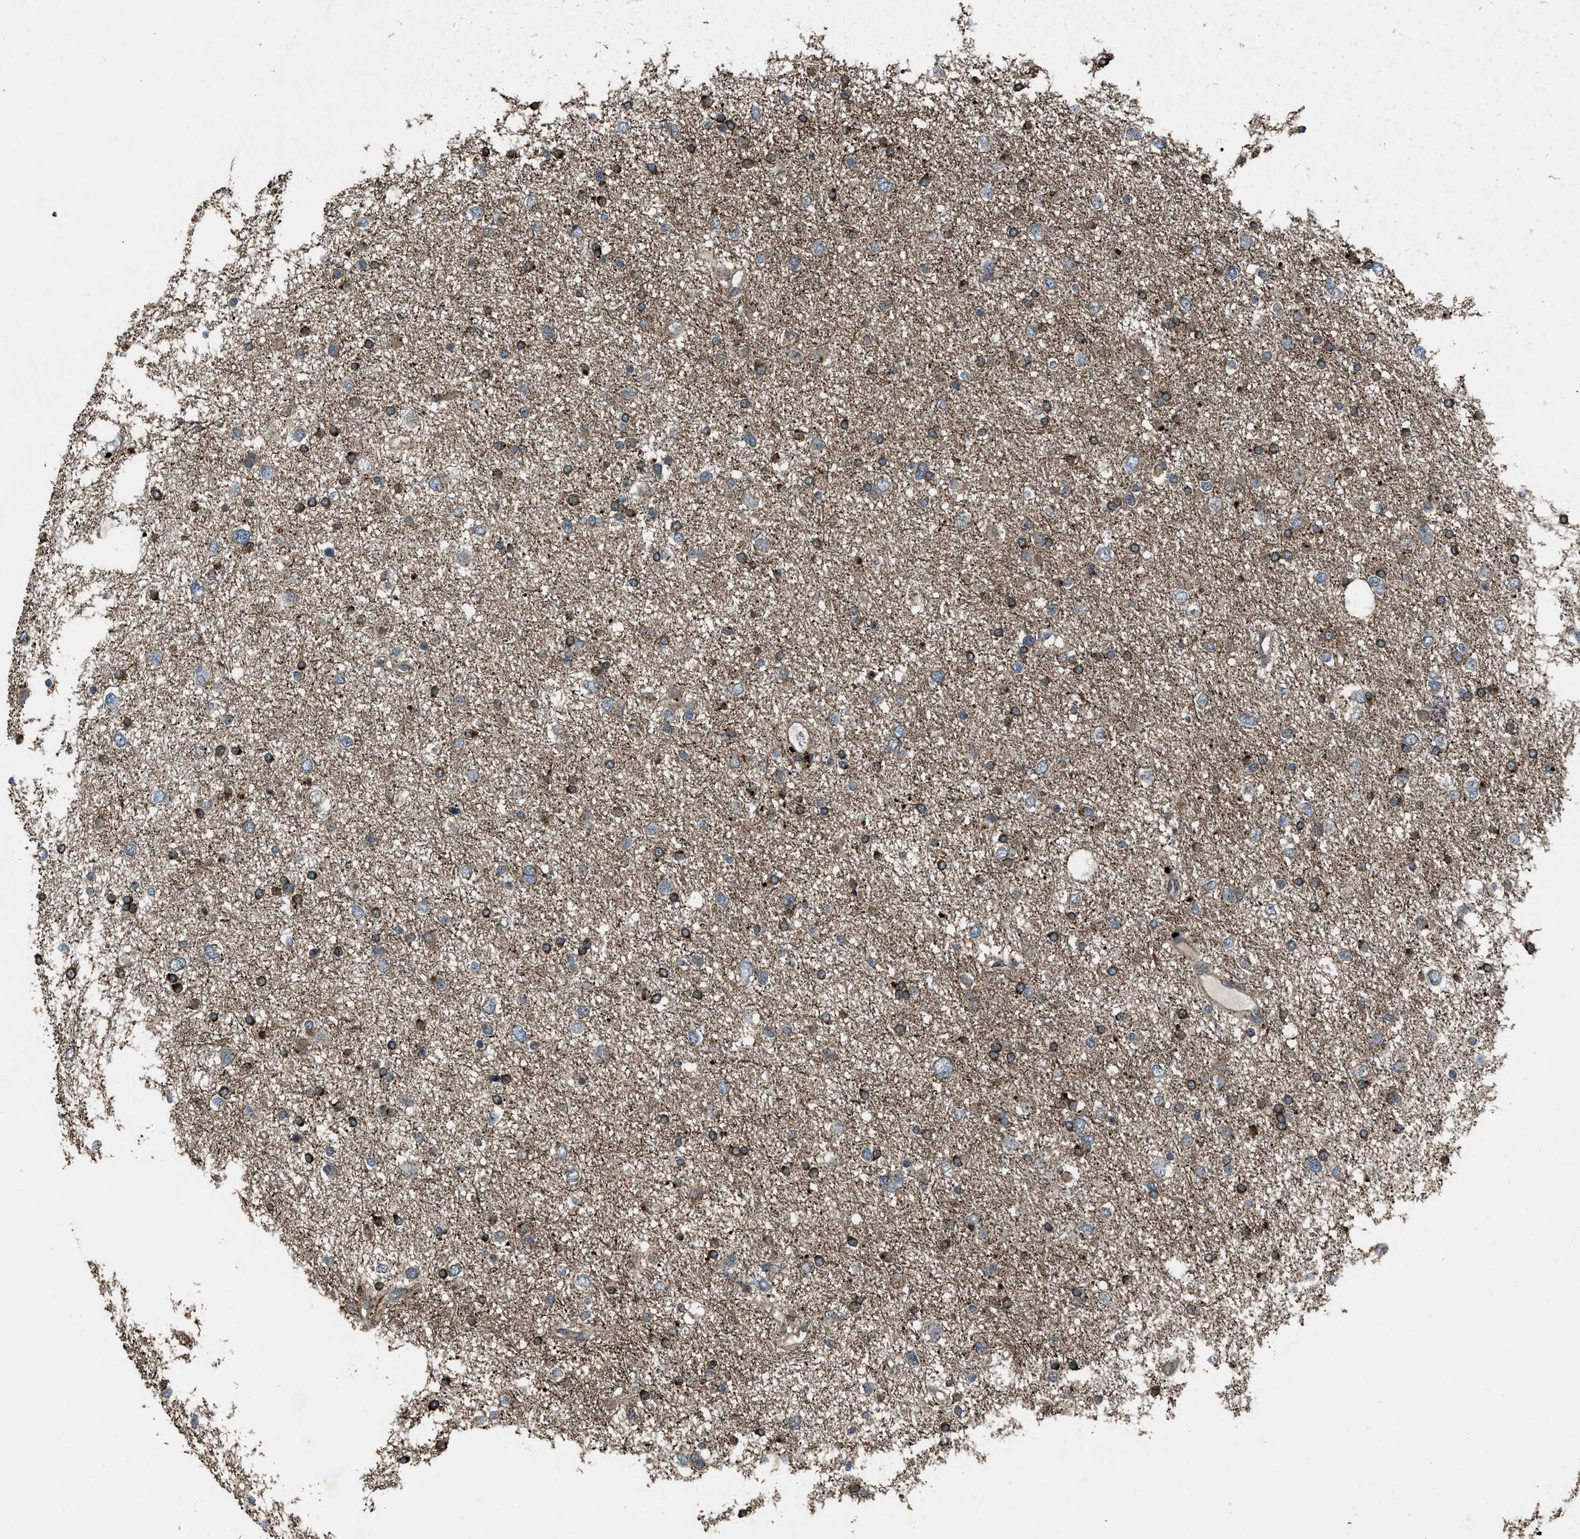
{"staining": {"intensity": "strong", "quantity": "25%-75%", "location": "cytoplasmic/membranous"}, "tissue": "glioma", "cell_type": "Tumor cells", "image_type": "cancer", "snomed": [{"axis": "morphology", "description": "Glioma, malignant, Low grade"}, {"axis": "topography", "description": "Brain"}], "caption": "Immunohistochemical staining of human glioma exhibits high levels of strong cytoplasmic/membranous protein positivity in about 25%-75% of tumor cells.", "gene": "IRAK4", "patient": {"sex": "female", "age": 37}}